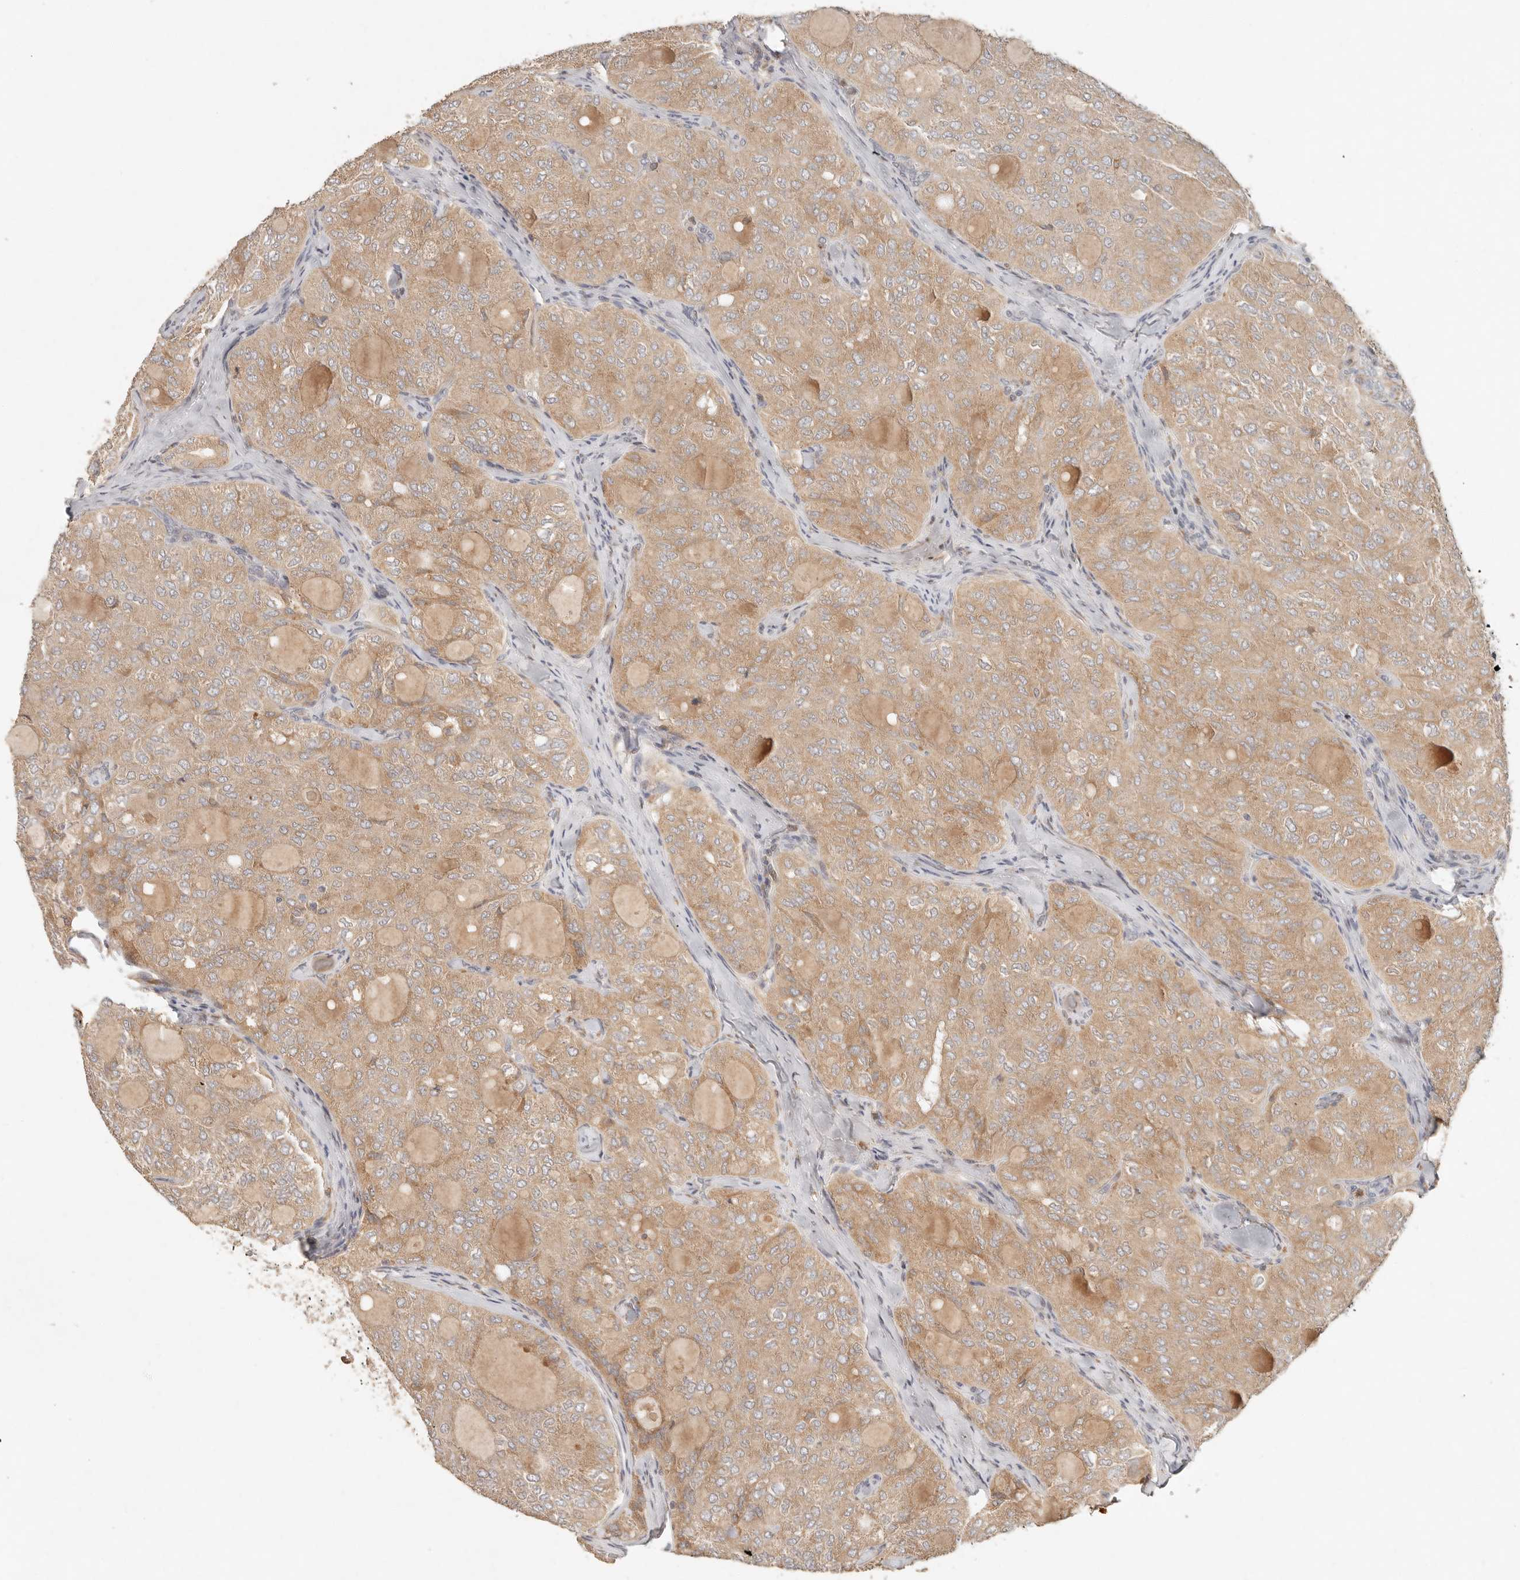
{"staining": {"intensity": "moderate", "quantity": ">75%", "location": "cytoplasmic/membranous"}, "tissue": "thyroid cancer", "cell_type": "Tumor cells", "image_type": "cancer", "snomed": [{"axis": "morphology", "description": "Follicular adenoma carcinoma, NOS"}, {"axis": "topography", "description": "Thyroid gland"}], "caption": "Immunohistochemical staining of human thyroid cancer exhibits moderate cytoplasmic/membranous protein positivity in about >75% of tumor cells. (Brightfield microscopy of DAB IHC at high magnification).", "gene": "ARHGEF10L", "patient": {"sex": "male", "age": 75}}